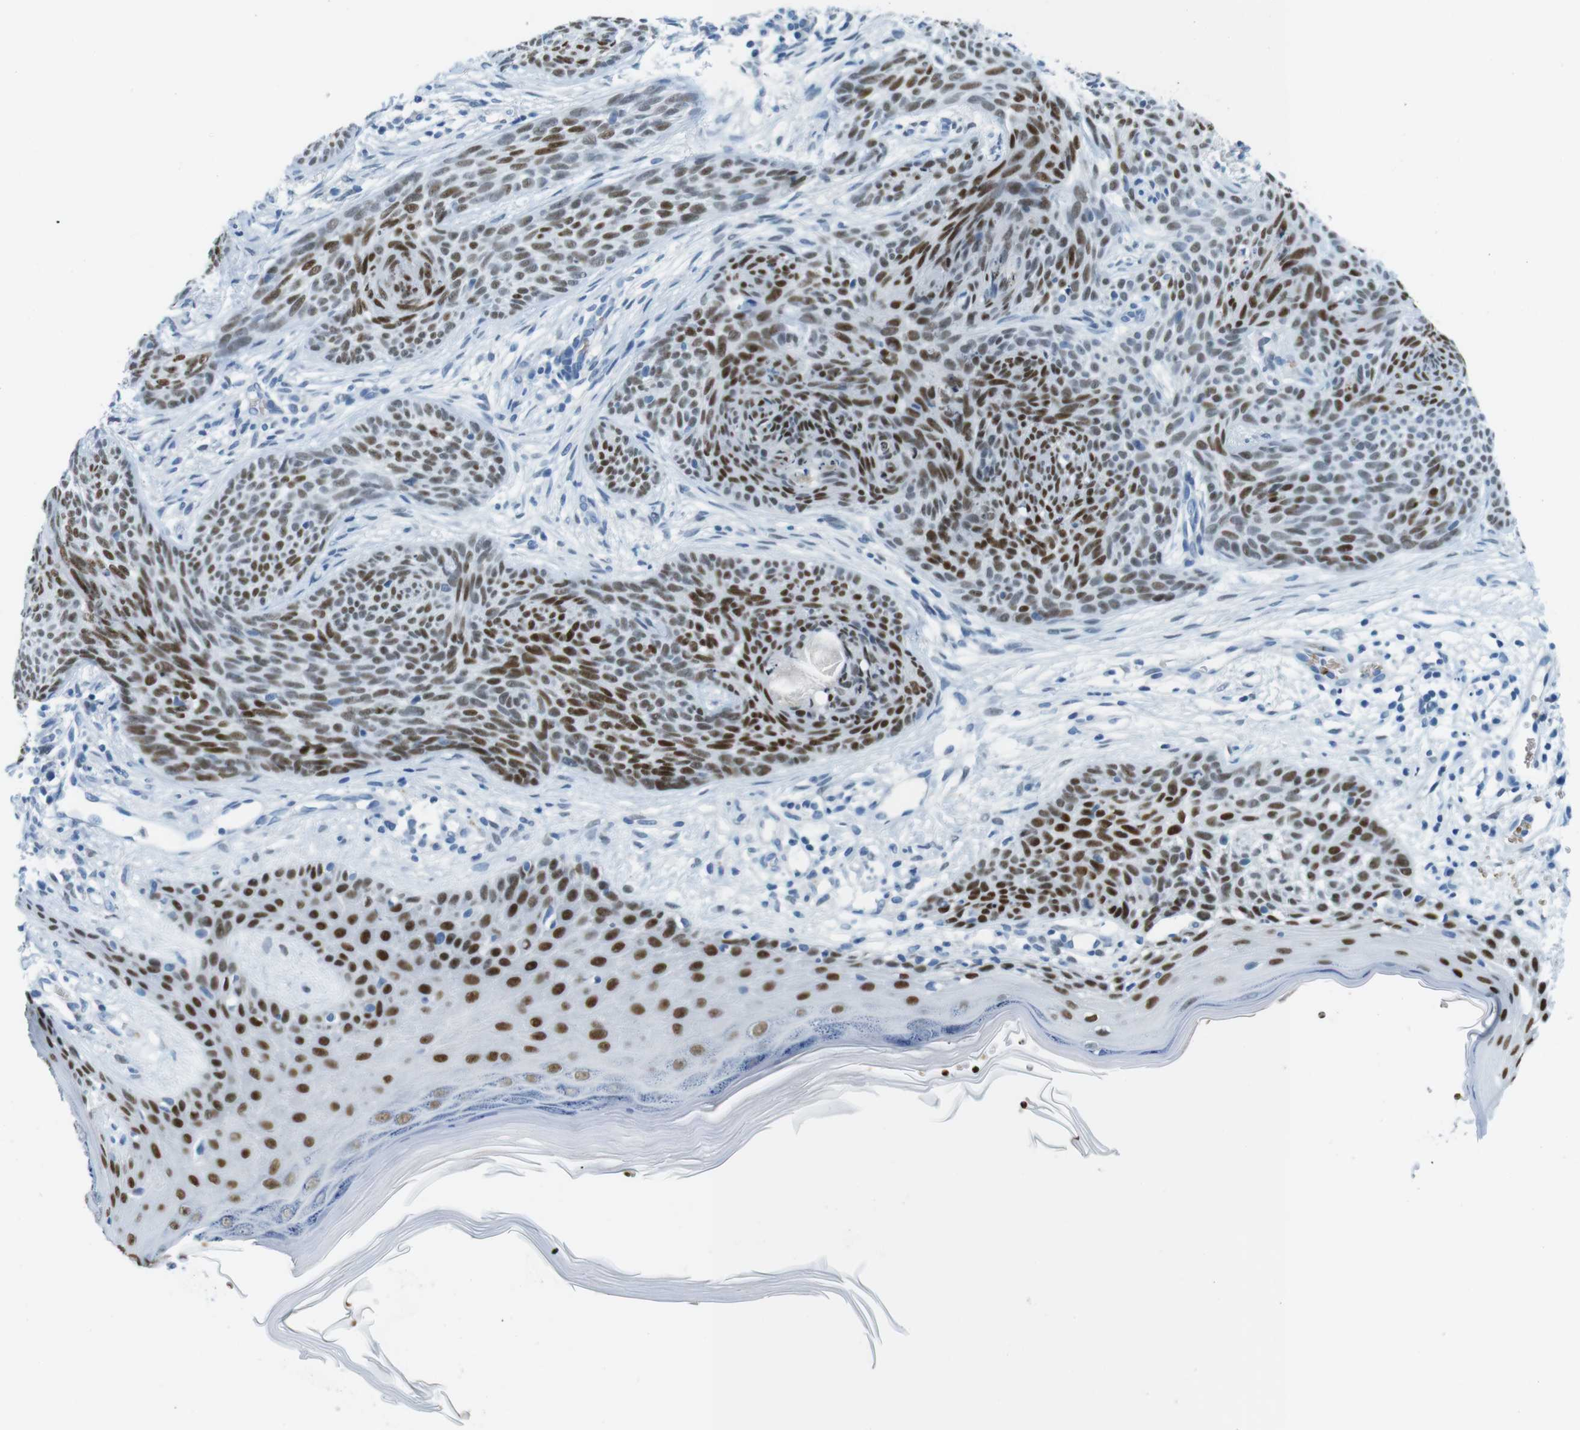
{"staining": {"intensity": "strong", "quantity": "25%-75%", "location": "nuclear"}, "tissue": "skin cancer", "cell_type": "Tumor cells", "image_type": "cancer", "snomed": [{"axis": "morphology", "description": "Basal cell carcinoma"}, {"axis": "topography", "description": "Skin"}], "caption": "Immunohistochemical staining of human skin cancer shows strong nuclear protein positivity in about 25%-75% of tumor cells.", "gene": "TFAP2C", "patient": {"sex": "female", "age": 59}}